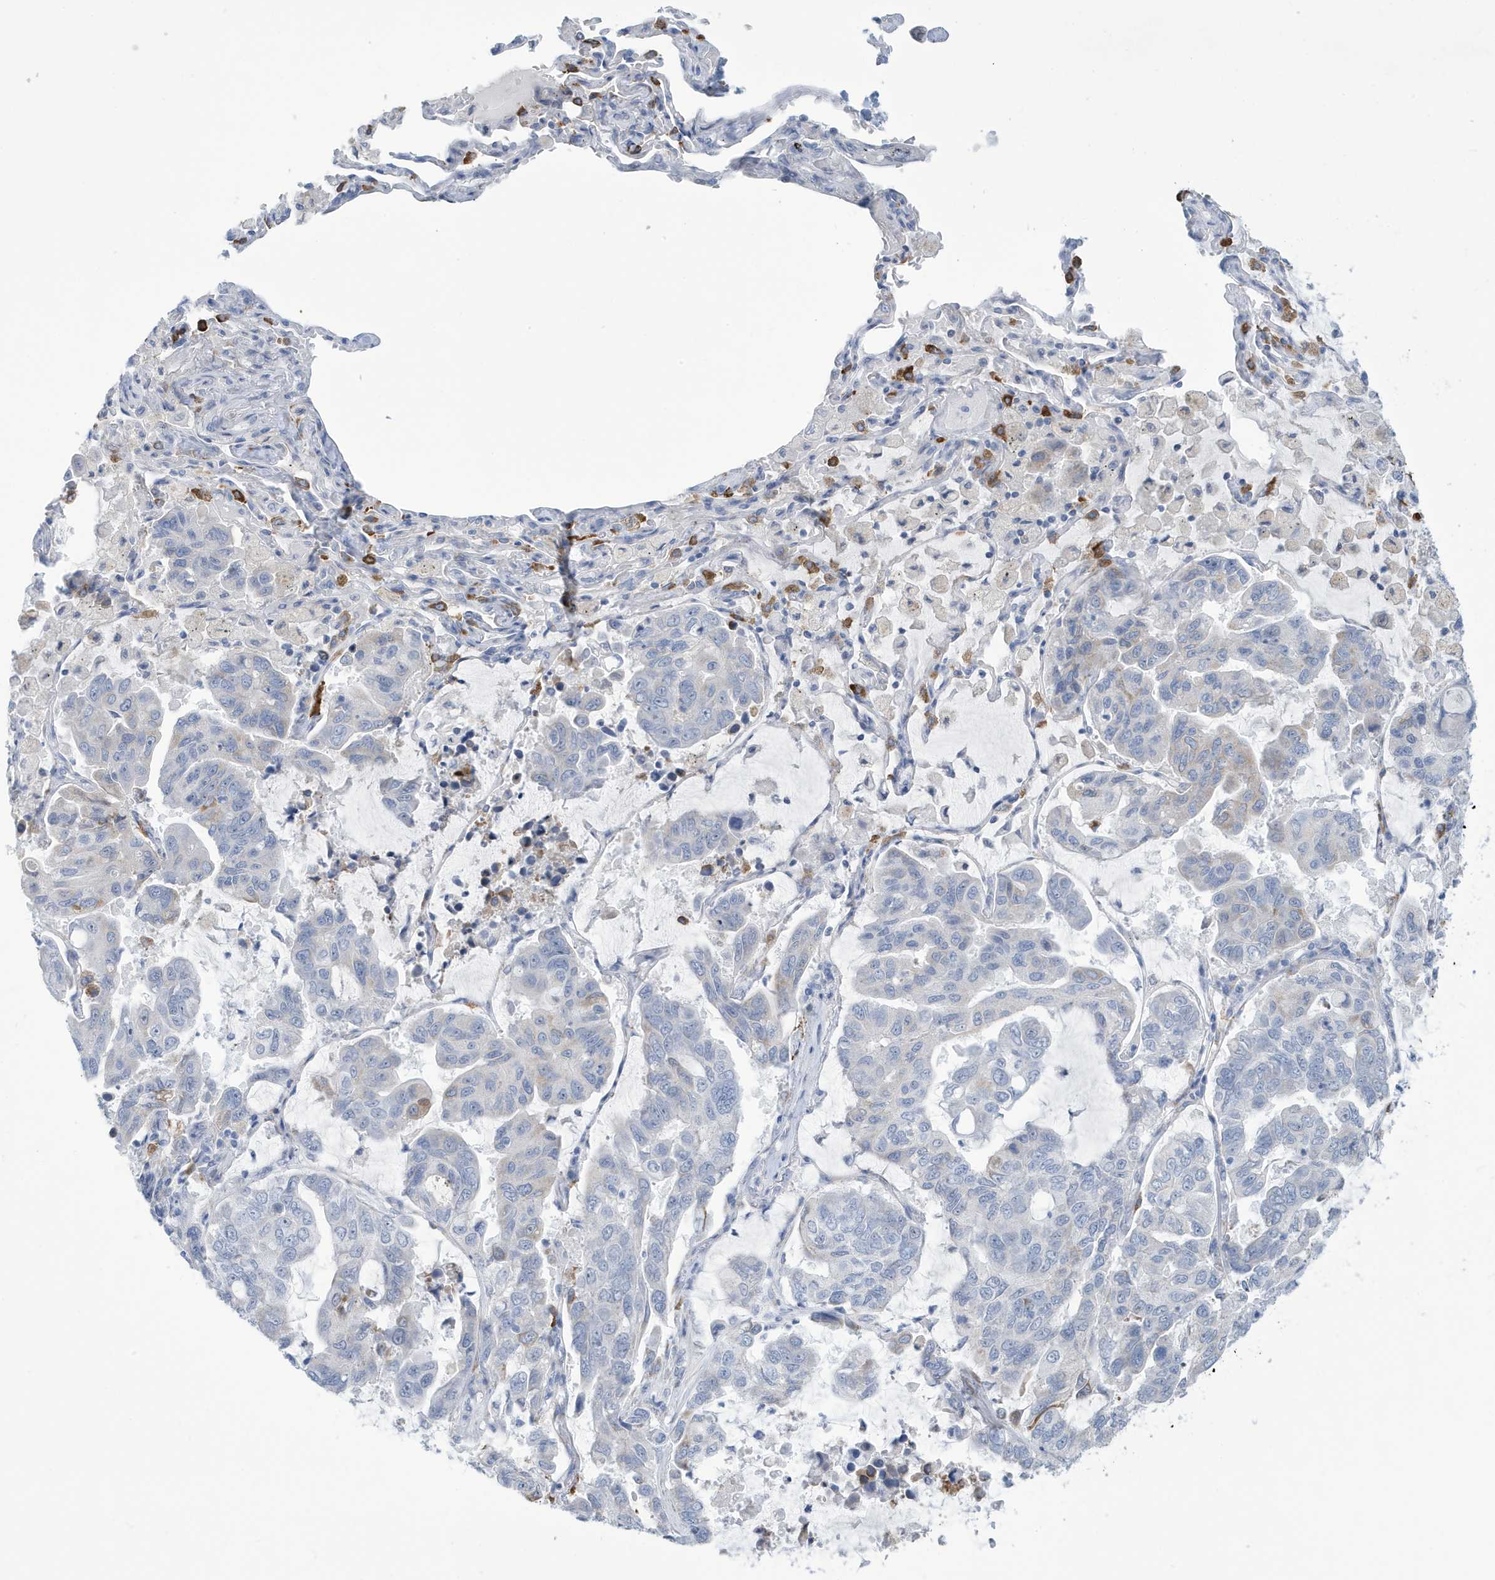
{"staining": {"intensity": "negative", "quantity": "none", "location": "none"}, "tissue": "lung cancer", "cell_type": "Tumor cells", "image_type": "cancer", "snomed": [{"axis": "morphology", "description": "Adenocarcinoma, NOS"}, {"axis": "topography", "description": "Lung"}], "caption": "Lung cancer was stained to show a protein in brown. There is no significant expression in tumor cells.", "gene": "SEMA3F", "patient": {"sex": "male", "age": 64}}